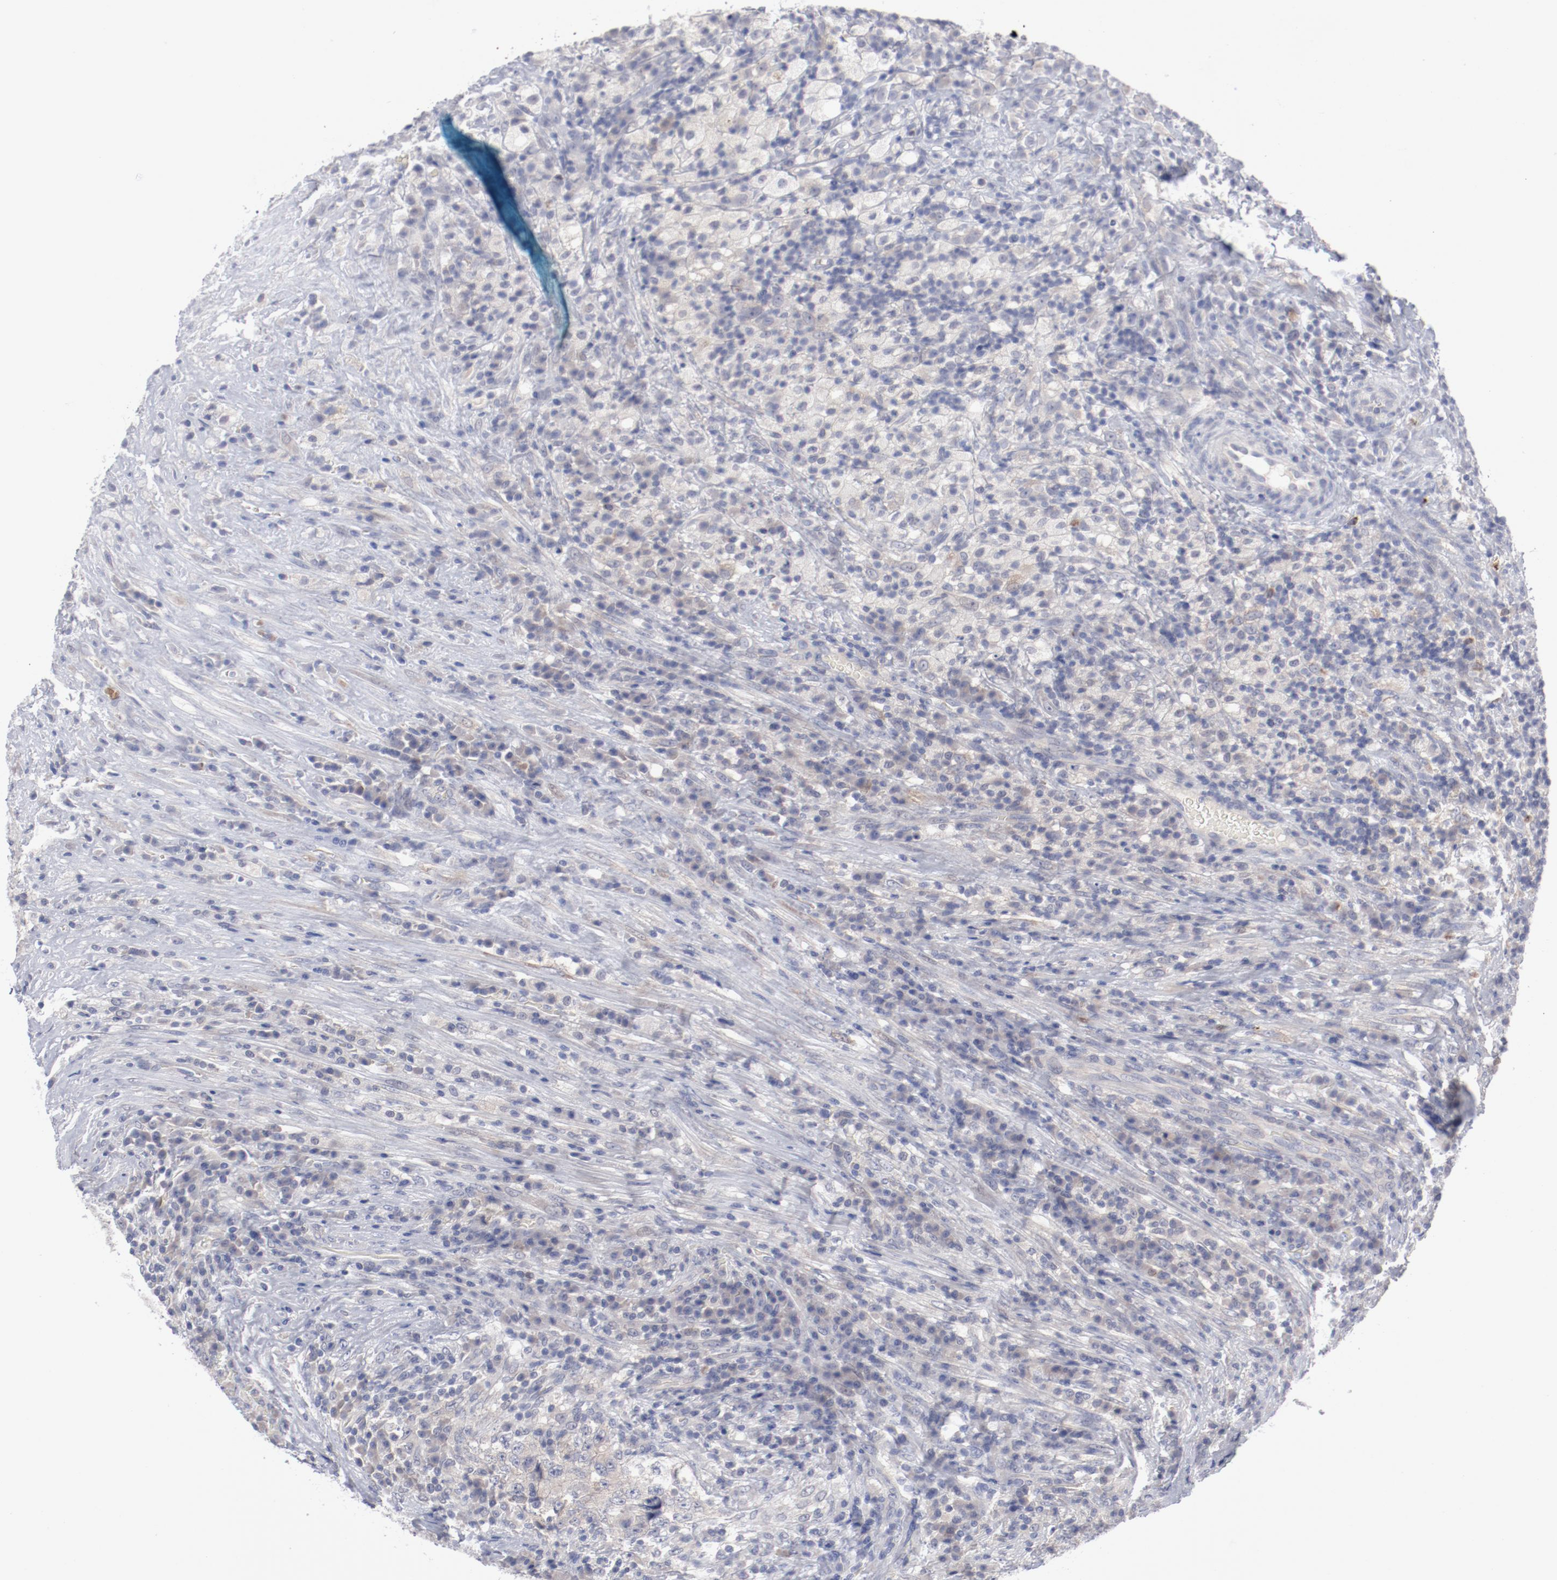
{"staining": {"intensity": "weak", "quantity": "25%-75%", "location": "cytoplasmic/membranous"}, "tissue": "testis cancer", "cell_type": "Tumor cells", "image_type": "cancer", "snomed": [{"axis": "morphology", "description": "Necrosis, NOS"}, {"axis": "morphology", "description": "Carcinoma, Embryonal, NOS"}, {"axis": "topography", "description": "Testis"}], "caption": "Testis cancer (embryonal carcinoma) stained with a protein marker reveals weak staining in tumor cells.", "gene": "SH3BGR", "patient": {"sex": "male", "age": 19}}